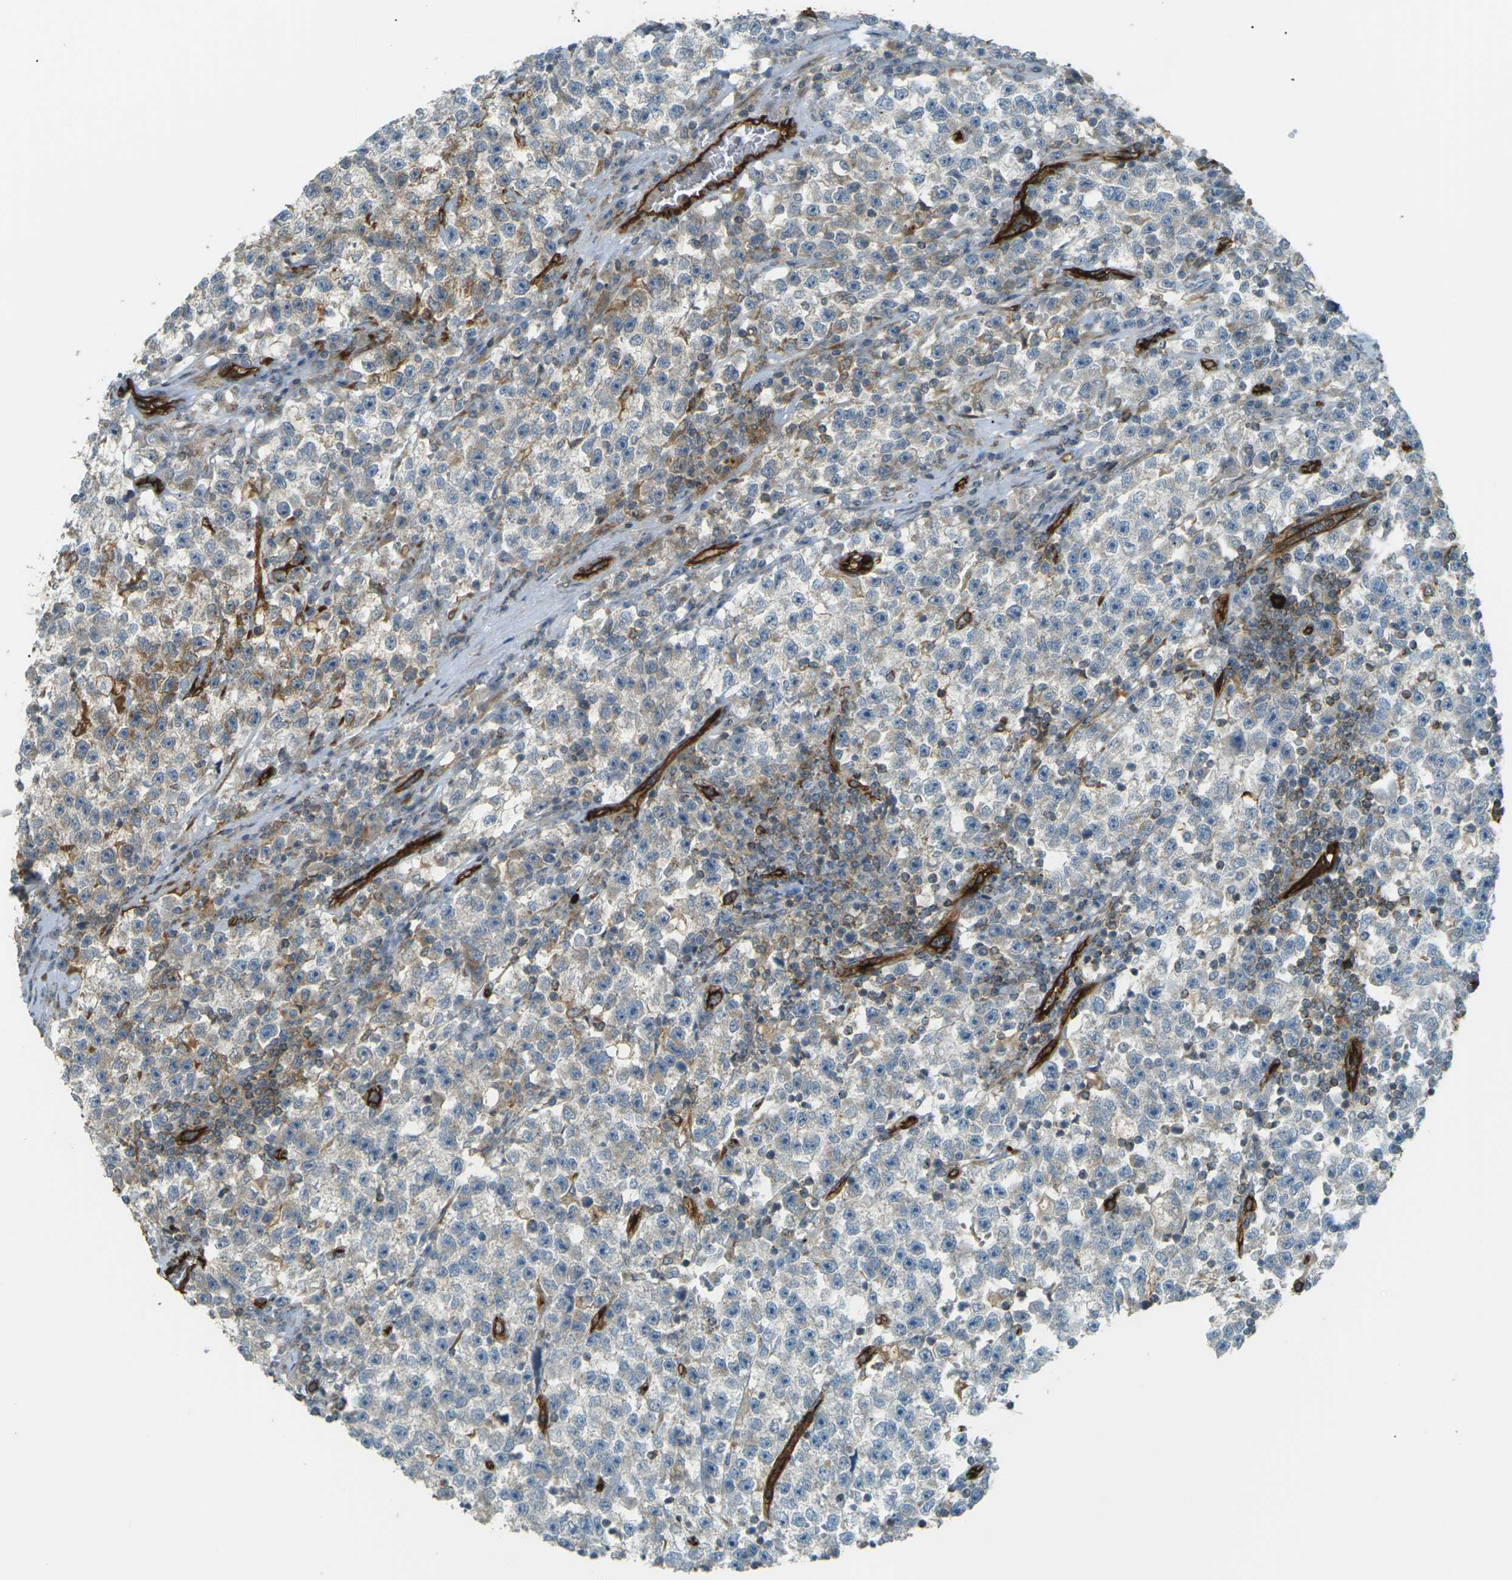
{"staining": {"intensity": "moderate", "quantity": "<25%", "location": "cytoplasmic/membranous"}, "tissue": "testis cancer", "cell_type": "Tumor cells", "image_type": "cancer", "snomed": [{"axis": "morphology", "description": "Seminoma, NOS"}, {"axis": "topography", "description": "Testis"}], "caption": "This image exhibits testis seminoma stained with immunohistochemistry (IHC) to label a protein in brown. The cytoplasmic/membranous of tumor cells show moderate positivity for the protein. Nuclei are counter-stained blue.", "gene": "S1PR1", "patient": {"sex": "male", "age": 22}}